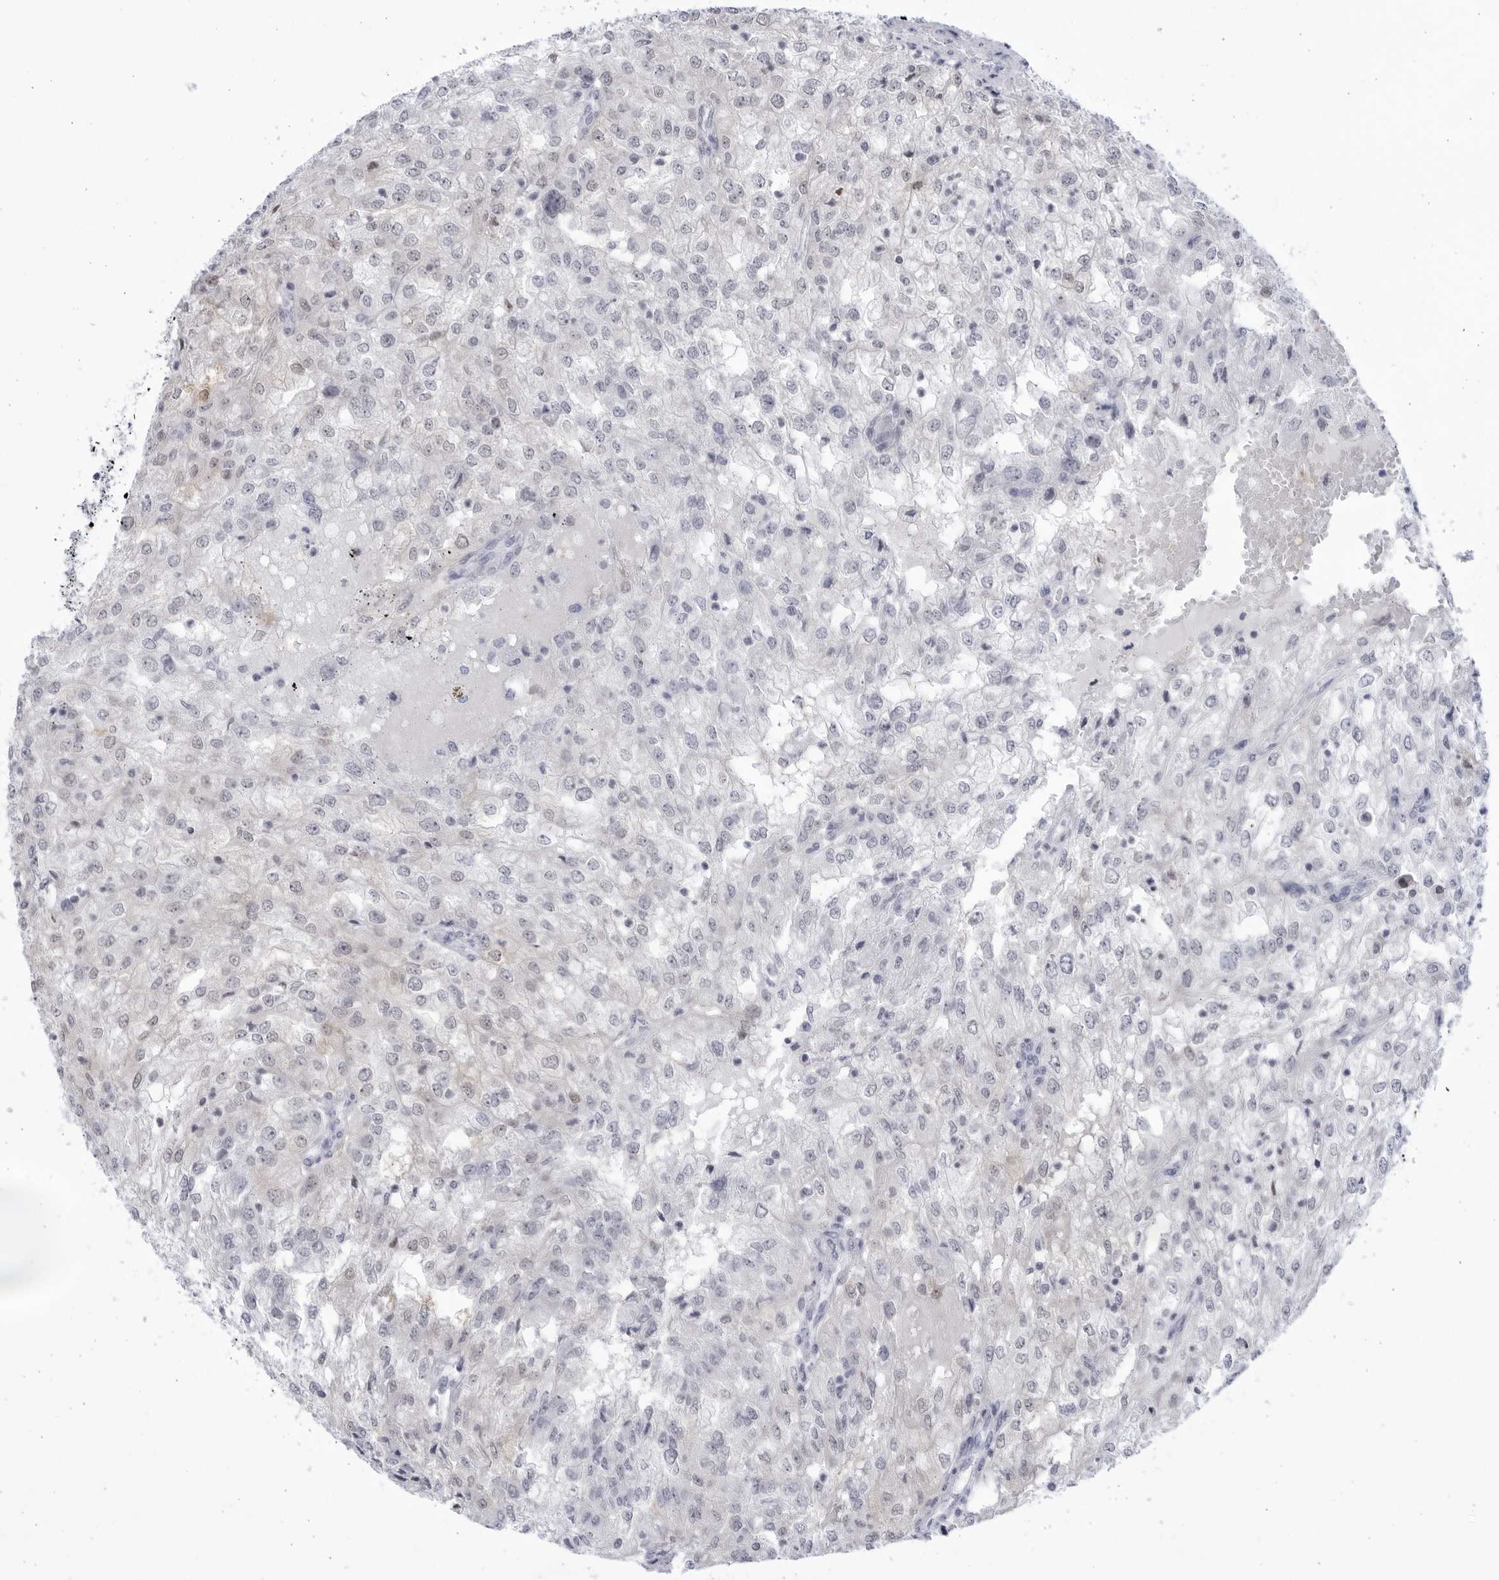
{"staining": {"intensity": "negative", "quantity": "none", "location": "none"}, "tissue": "renal cancer", "cell_type": "Tumor cells", "image_type": "cancer", "snomed": [{"axis": "morphology", "description": "Adenocarcinoma, NOS"}, {"axis": "topography", "description": "Kidney"}], "caption": "This is an immunohistochemistry (IHC) image of human renal cancer (adenocarcinoma). There is no positivity in tumor cells.", "gene": "CCDC181", "patient": {"sex": "female", "age": 54}}